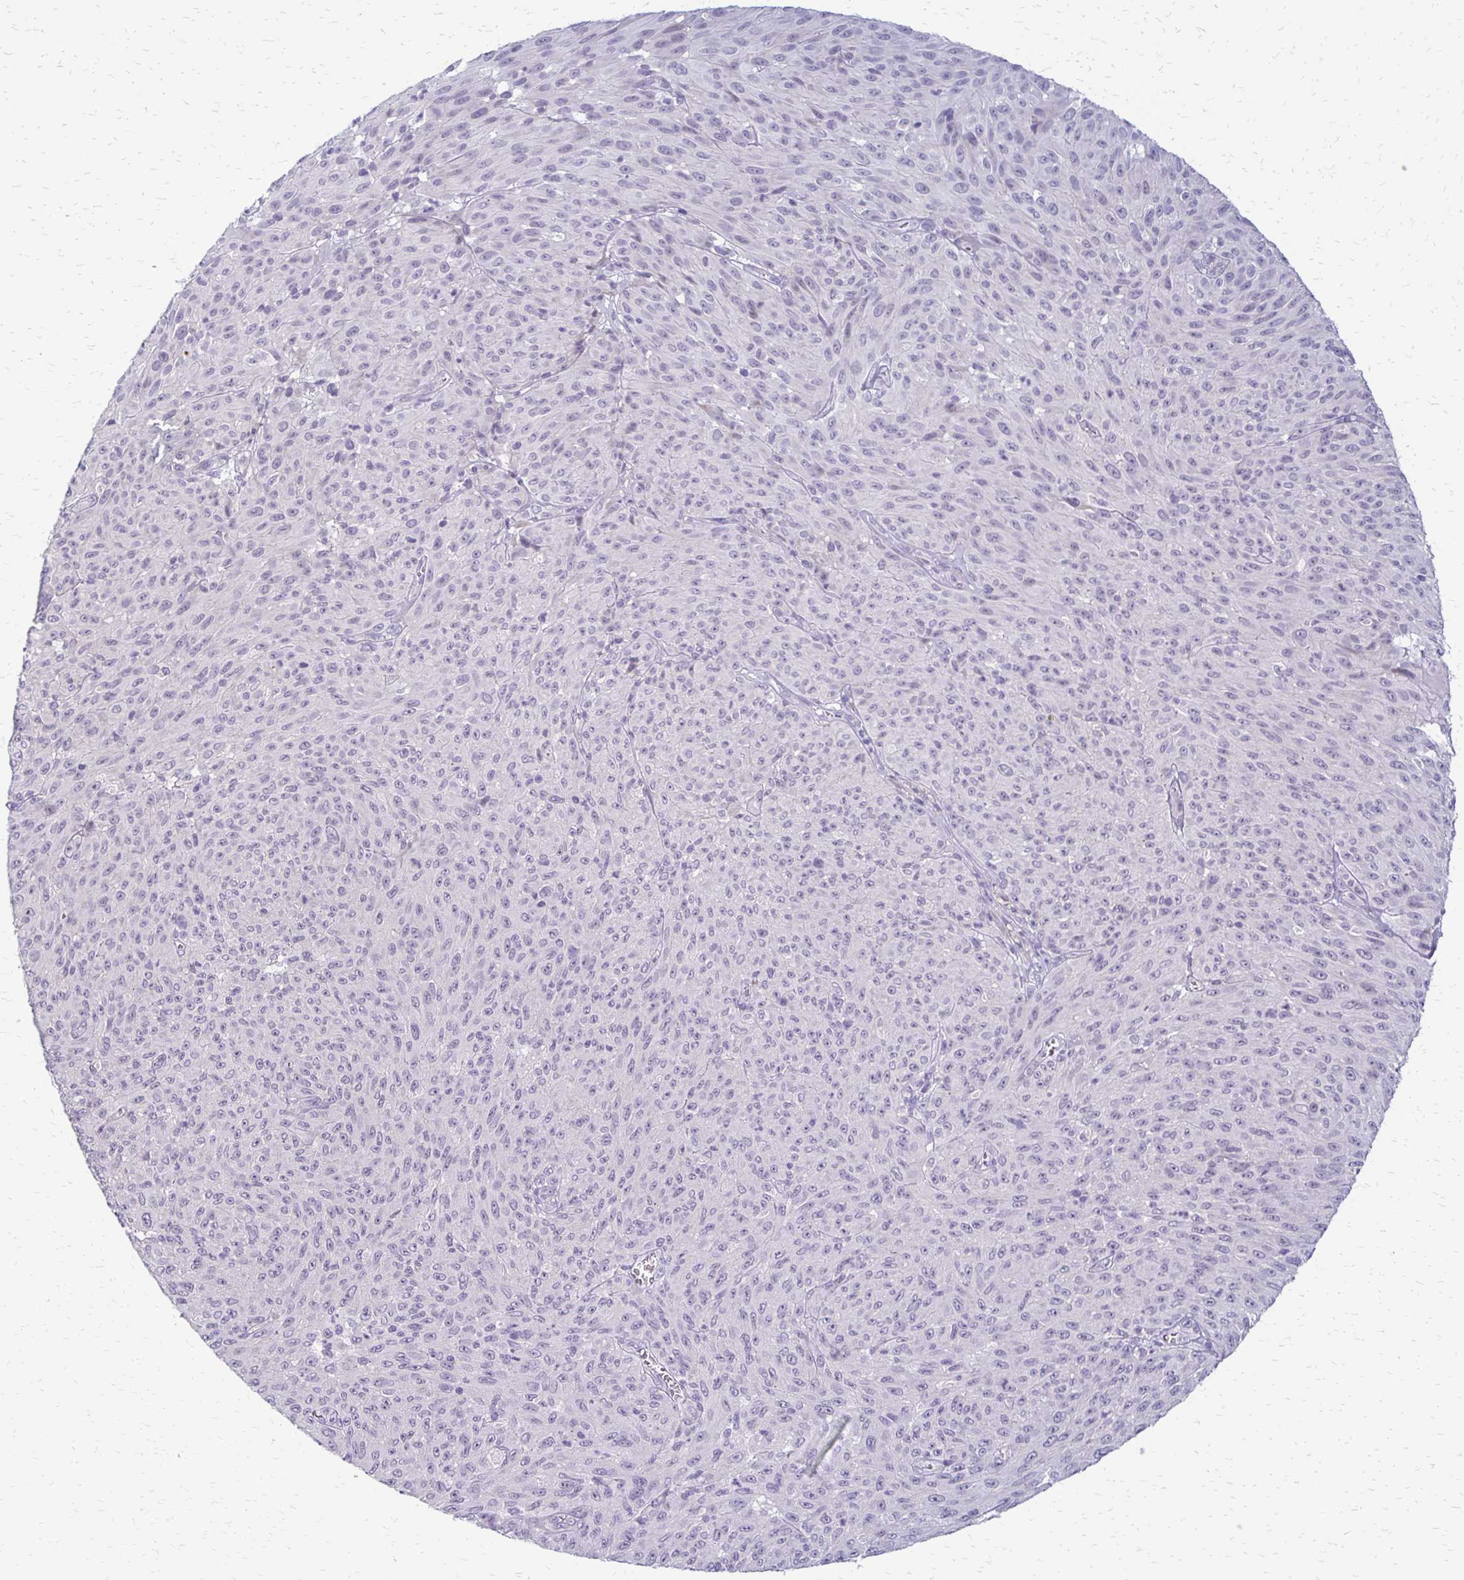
{"staining": {"intensity": "negative", "quantity": "none", "location": "none"}, "tissue": "melanoma", "cell_type": "Tumor cells", "image_type": "cancer", "snomed": [{"axis": "morphology", "description": "Malignant melanoma, NOS"}, {"axis": "topography", "description": "Skin"}], "caption": "The micrograph demonstrates no significant staining in tumor cells of malignant melanoma.", "gene": "EPYC", "patient": {"sex": "male", "age": 85}}